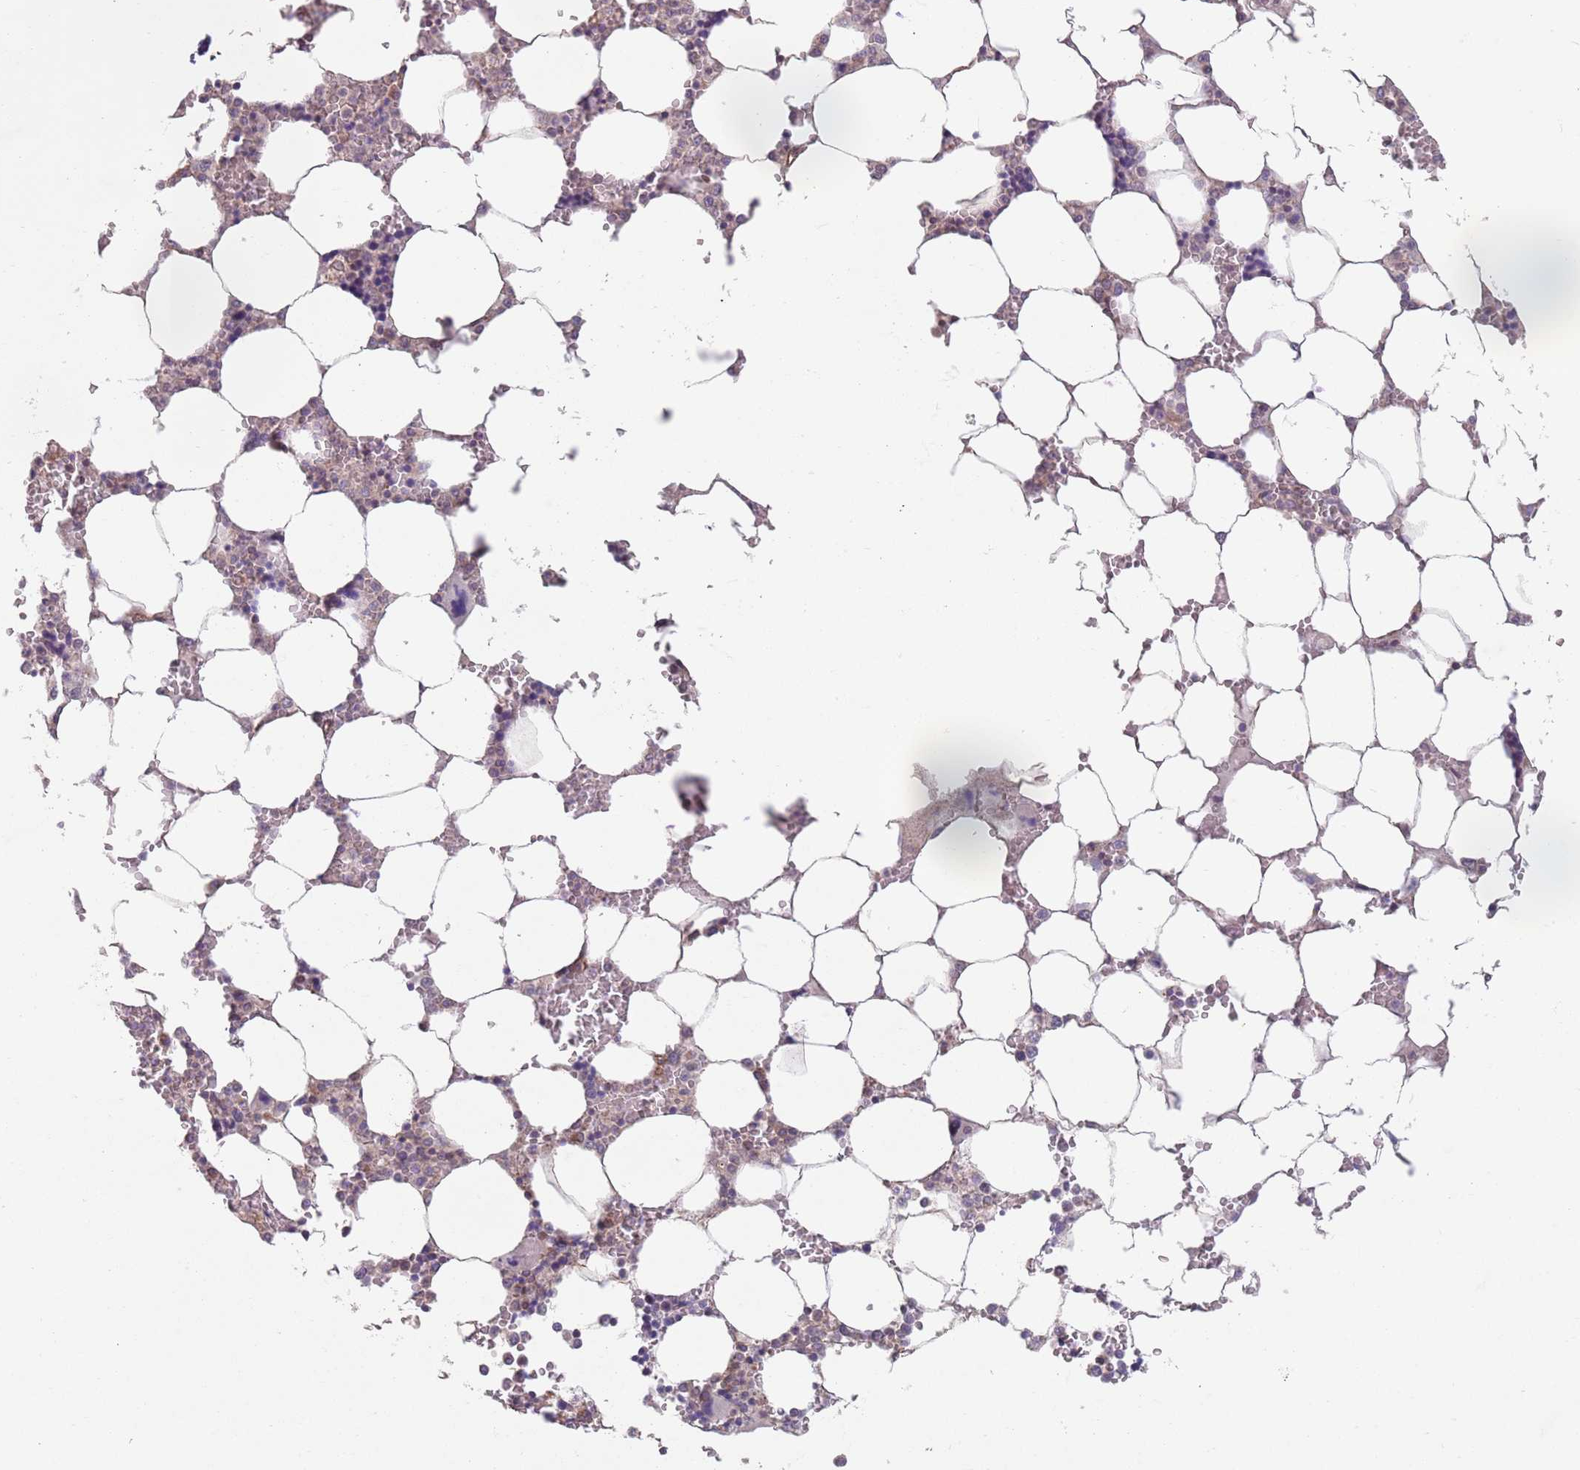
{"staining": {"intensity": "moderate", "quantity": "<25%", "location": "nuclear"}, "tissue": "bone marrow", "cell_type": "Hematopoietic cells", "image_type": "normal", "snomed": [{"axis": "morphology", "description": "Normal tissue, NOS"}, {"axis": "topography", "description": "Bone marrow"}], "caption": "Bone marrow stained for a protein (brown) demonstrates moderate nuclear positive positivity in about <25% of hematopoietic cells.", "gene": "CHD9", "patient": {"sex": "male", "age": 64}}